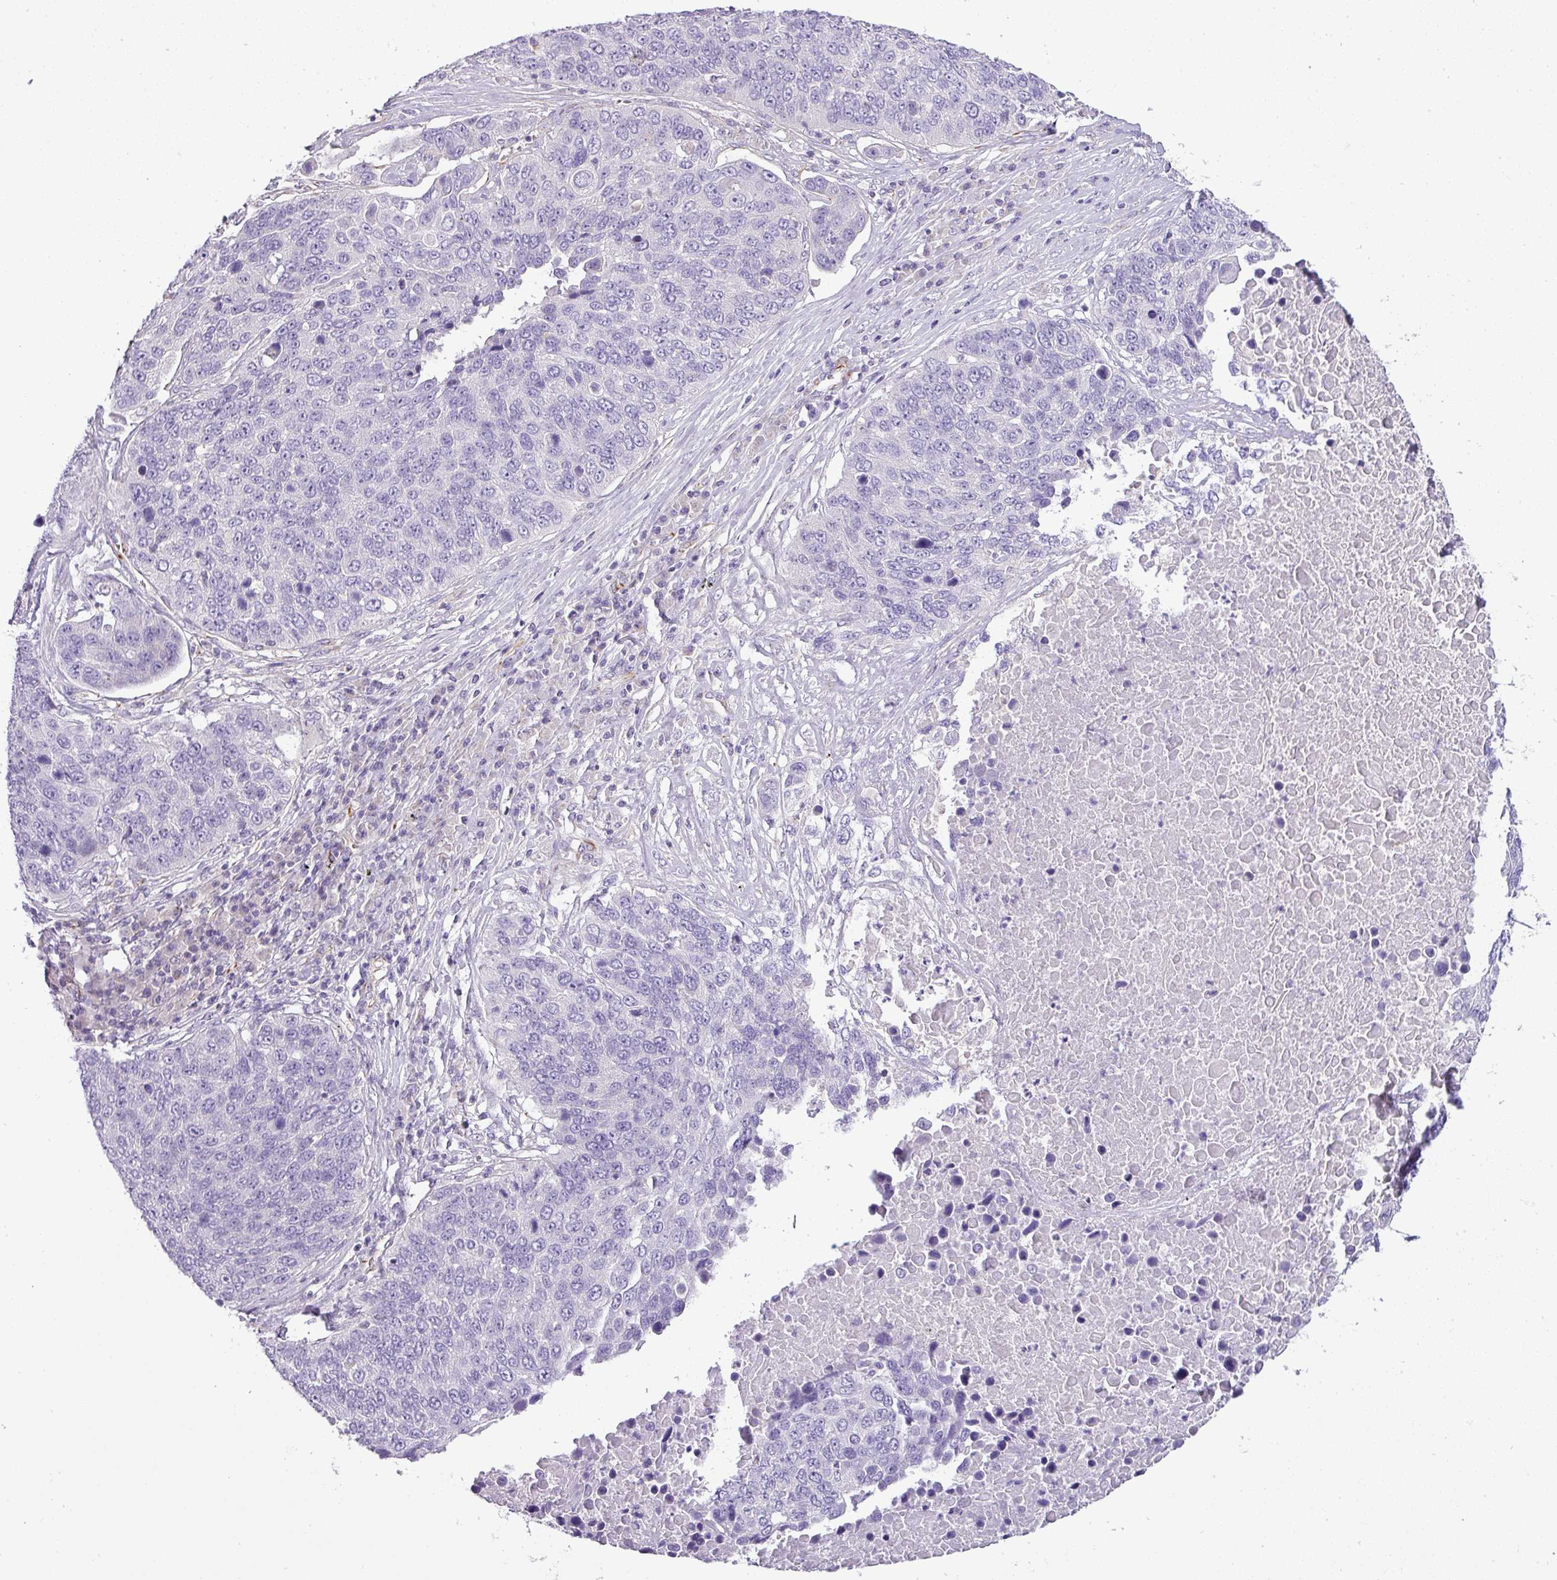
{"staining": {"intensity": "negative", "quantity": "none", "location": "none"}, "tissue": "lung cancer", "cell_type": "Tumor cells", "image_type": "cancer", "snomed": [{"axis": "morphology", "description": "Squamous cell carcinoma, NOS"}, {"axis": "topography", "description": "Lung"}], "caption": "Tumor cells show no significant protein staining in lung cancer (squamous cell carcinoma). Nuclei are stained in blue.", "gene": "ENSG00000273748", "patient": {"sex": "male", "age": 66}}